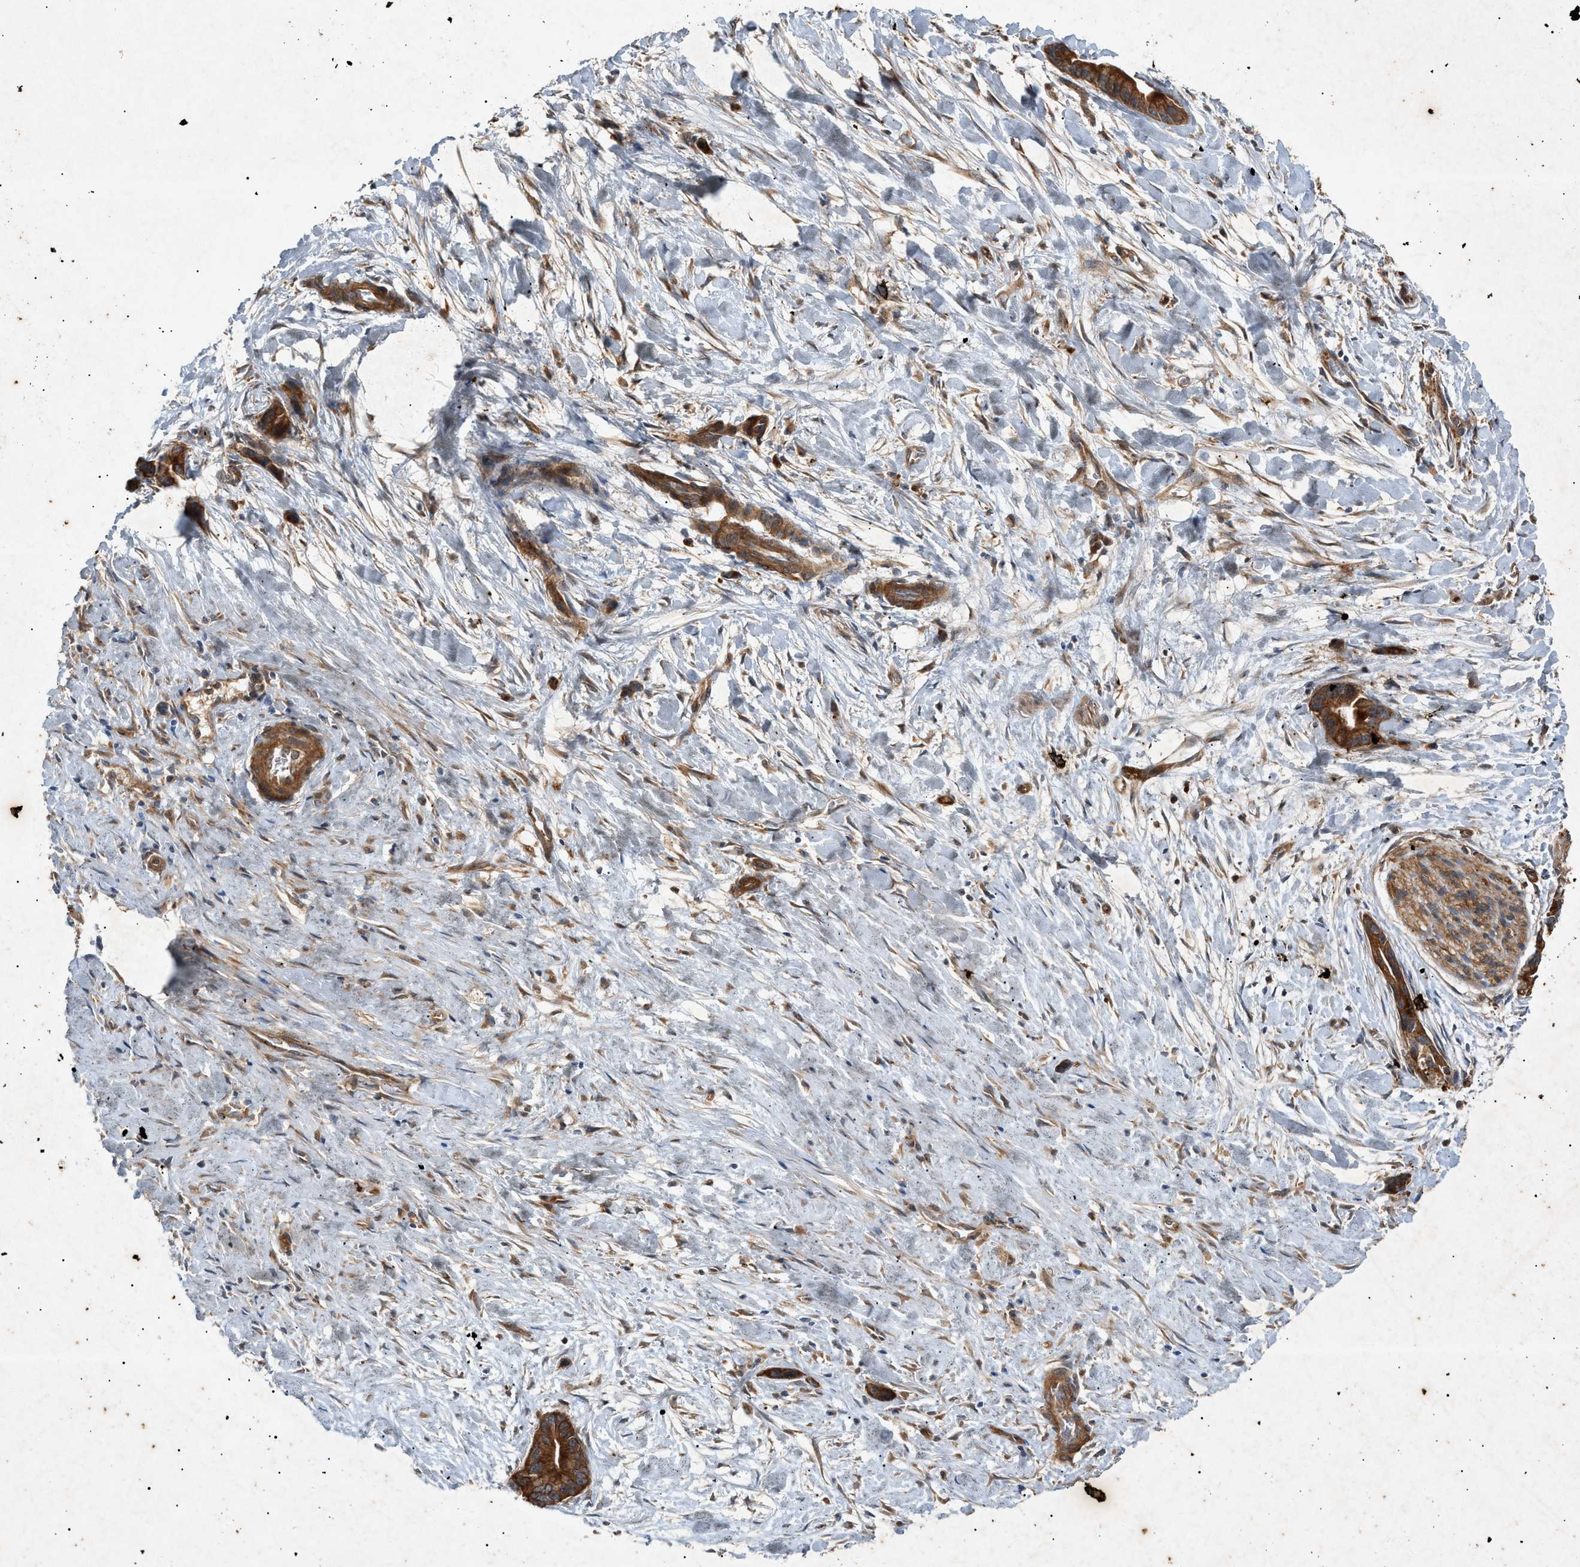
{"staining": {"intensity": "strong", "quantity": ">75%", "location": "cytoplasmic/membranous"}, "tissue": "liver cancer", "cell_type": "Tumor cells", "image_type": "cancer", "snomed": [{"axis": "morphology", "description": "Cholangiocarcinoma"}, {"axis": "topography", "description": "Liver"}], "caption": "Tumor cells exhibit high levels of strong cytoplasmic/membranous expression in about >75% of cells in human liver cancer.", "gene": "MTCH1", "patient": {"sex": "female", "age": 55}}